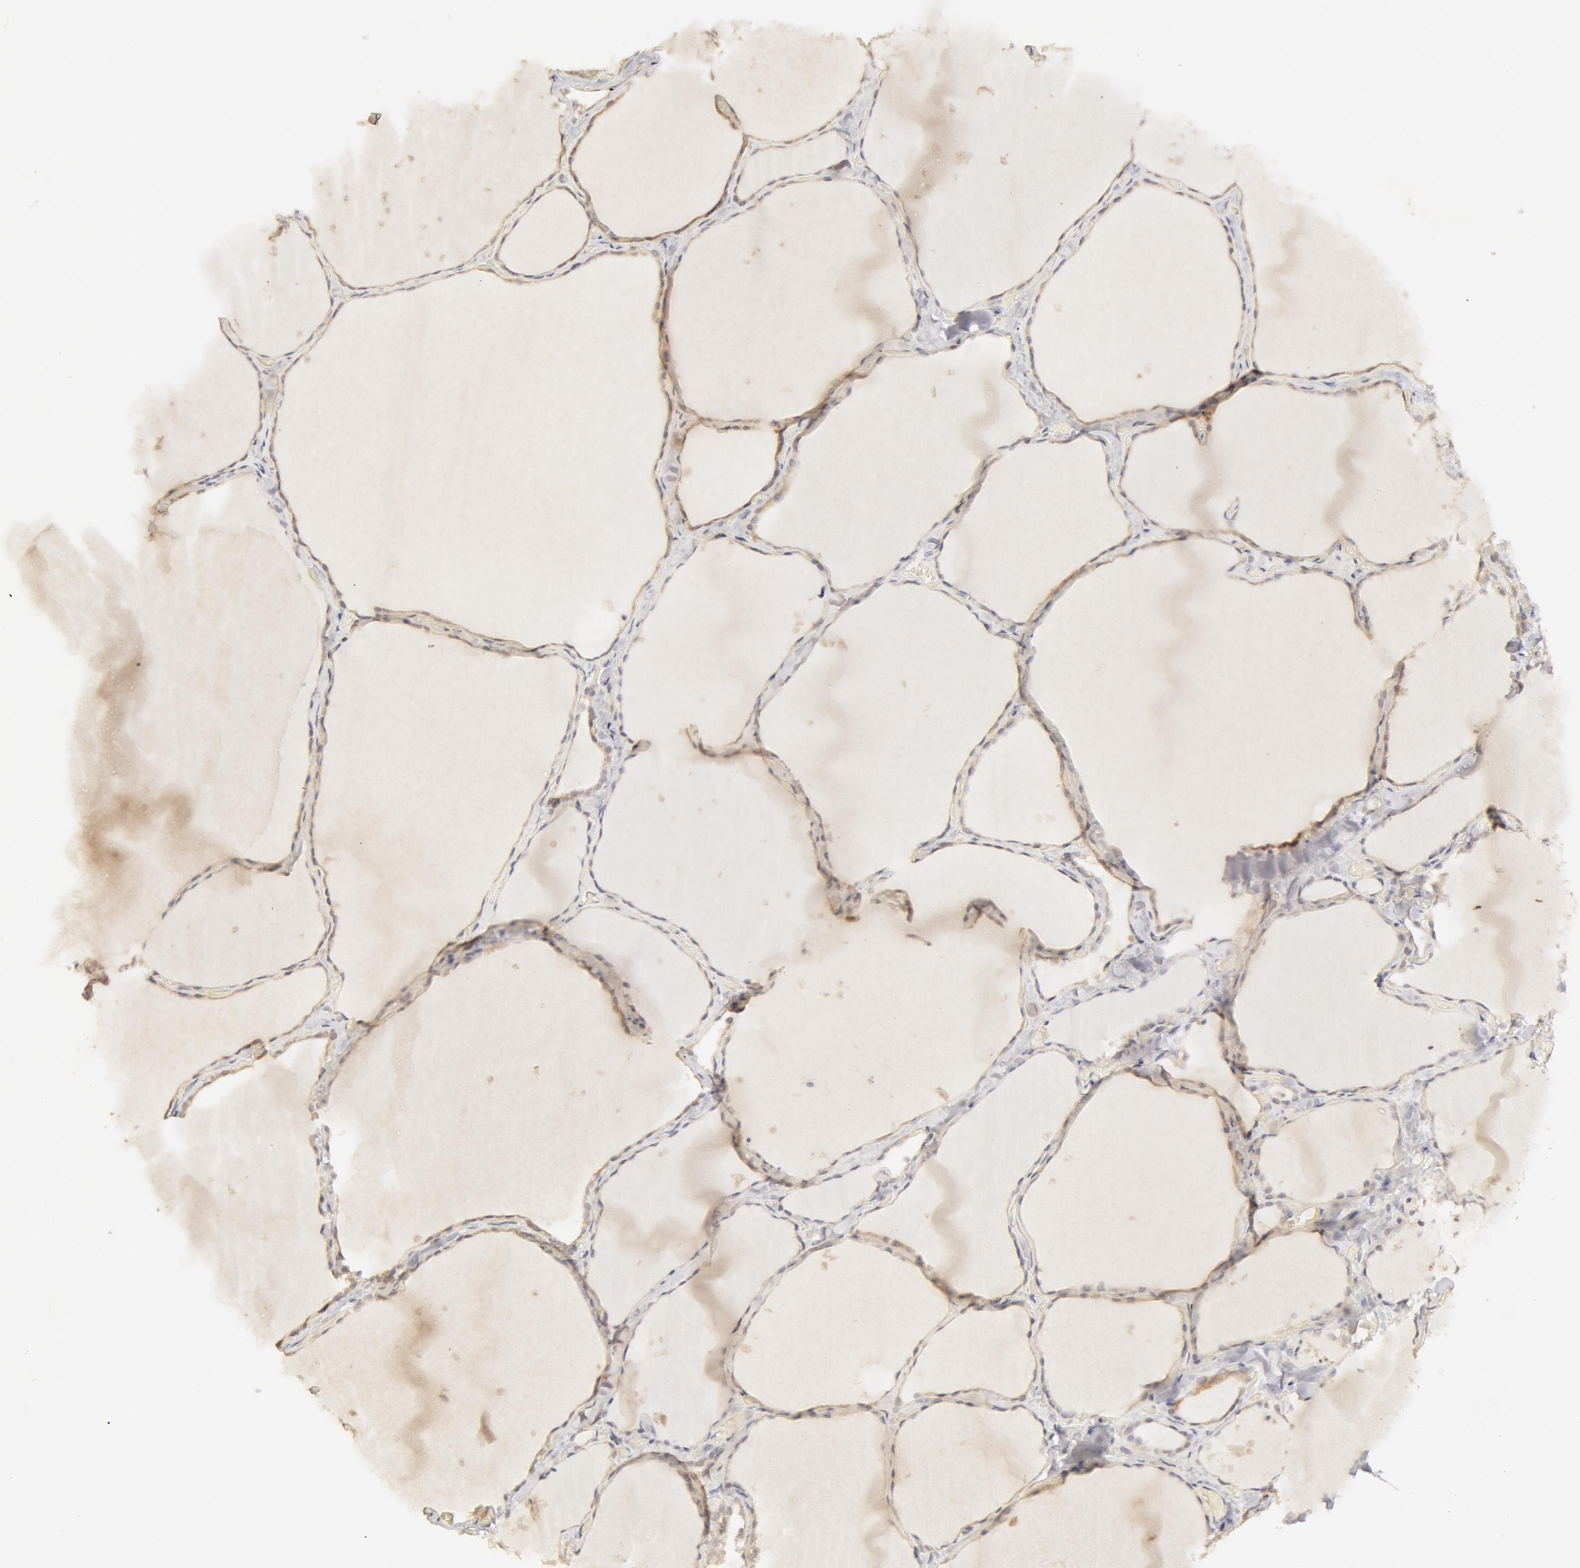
{"staining": {"intensity": "negative", "quantity": "none", "location": "none"}, "tissue": "thyroid gland", "cell_type": "Glandular cells", "image_type": "normal", "snomed": [{"axis": "morphology", "description": "Normal tissue, NOS"}, {"axis": "topography", "description": "Thyroid gland"}], "caption": "An immunohistochemistry (IHC) micrograph of normal thyroid gland is shown. There is no staining in glandular cells of thyroid gland.", "gene": "ADPRH", "patient": {"sex": "male", "age": 34}}